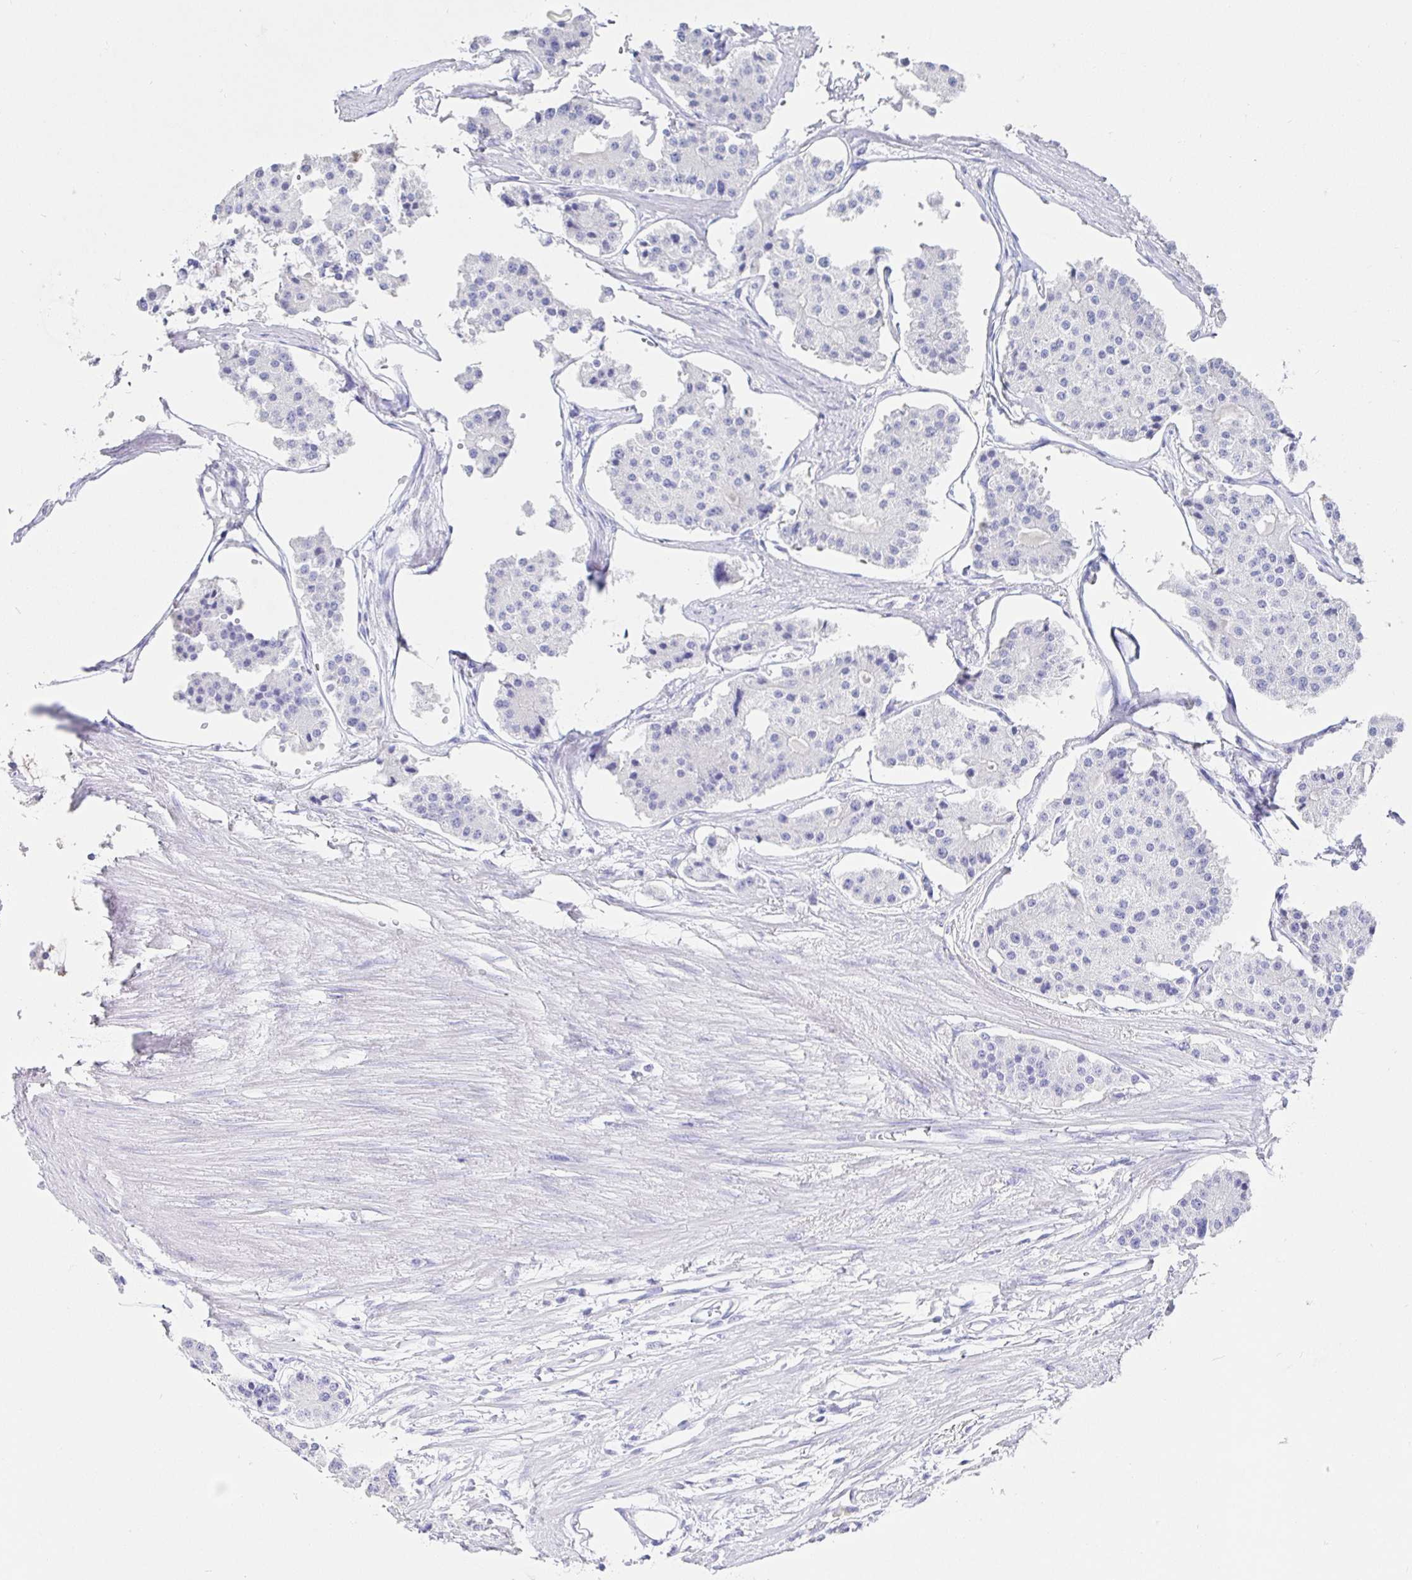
{"staining": {"intensity": "negative", "quantity": "none", "location": "none"}, "tissue": "carcinoid", "cell_type": "Tumor cells", "image_type": "cancer", "snomed": [{"axis": "morphology", "description": "Carcinoid, malignant, NOS"}, {"axis": "topography", "description": "Small intestine"}], "caption": "High magnification brightfield microscopy of carcinoid (malignant) stained with DAB (brown) and counterstained with hematoxylin (blue): tumor cells show no significant positivity.", "gene": "CA9", "patient": {"sex": "female", "age": 65}}